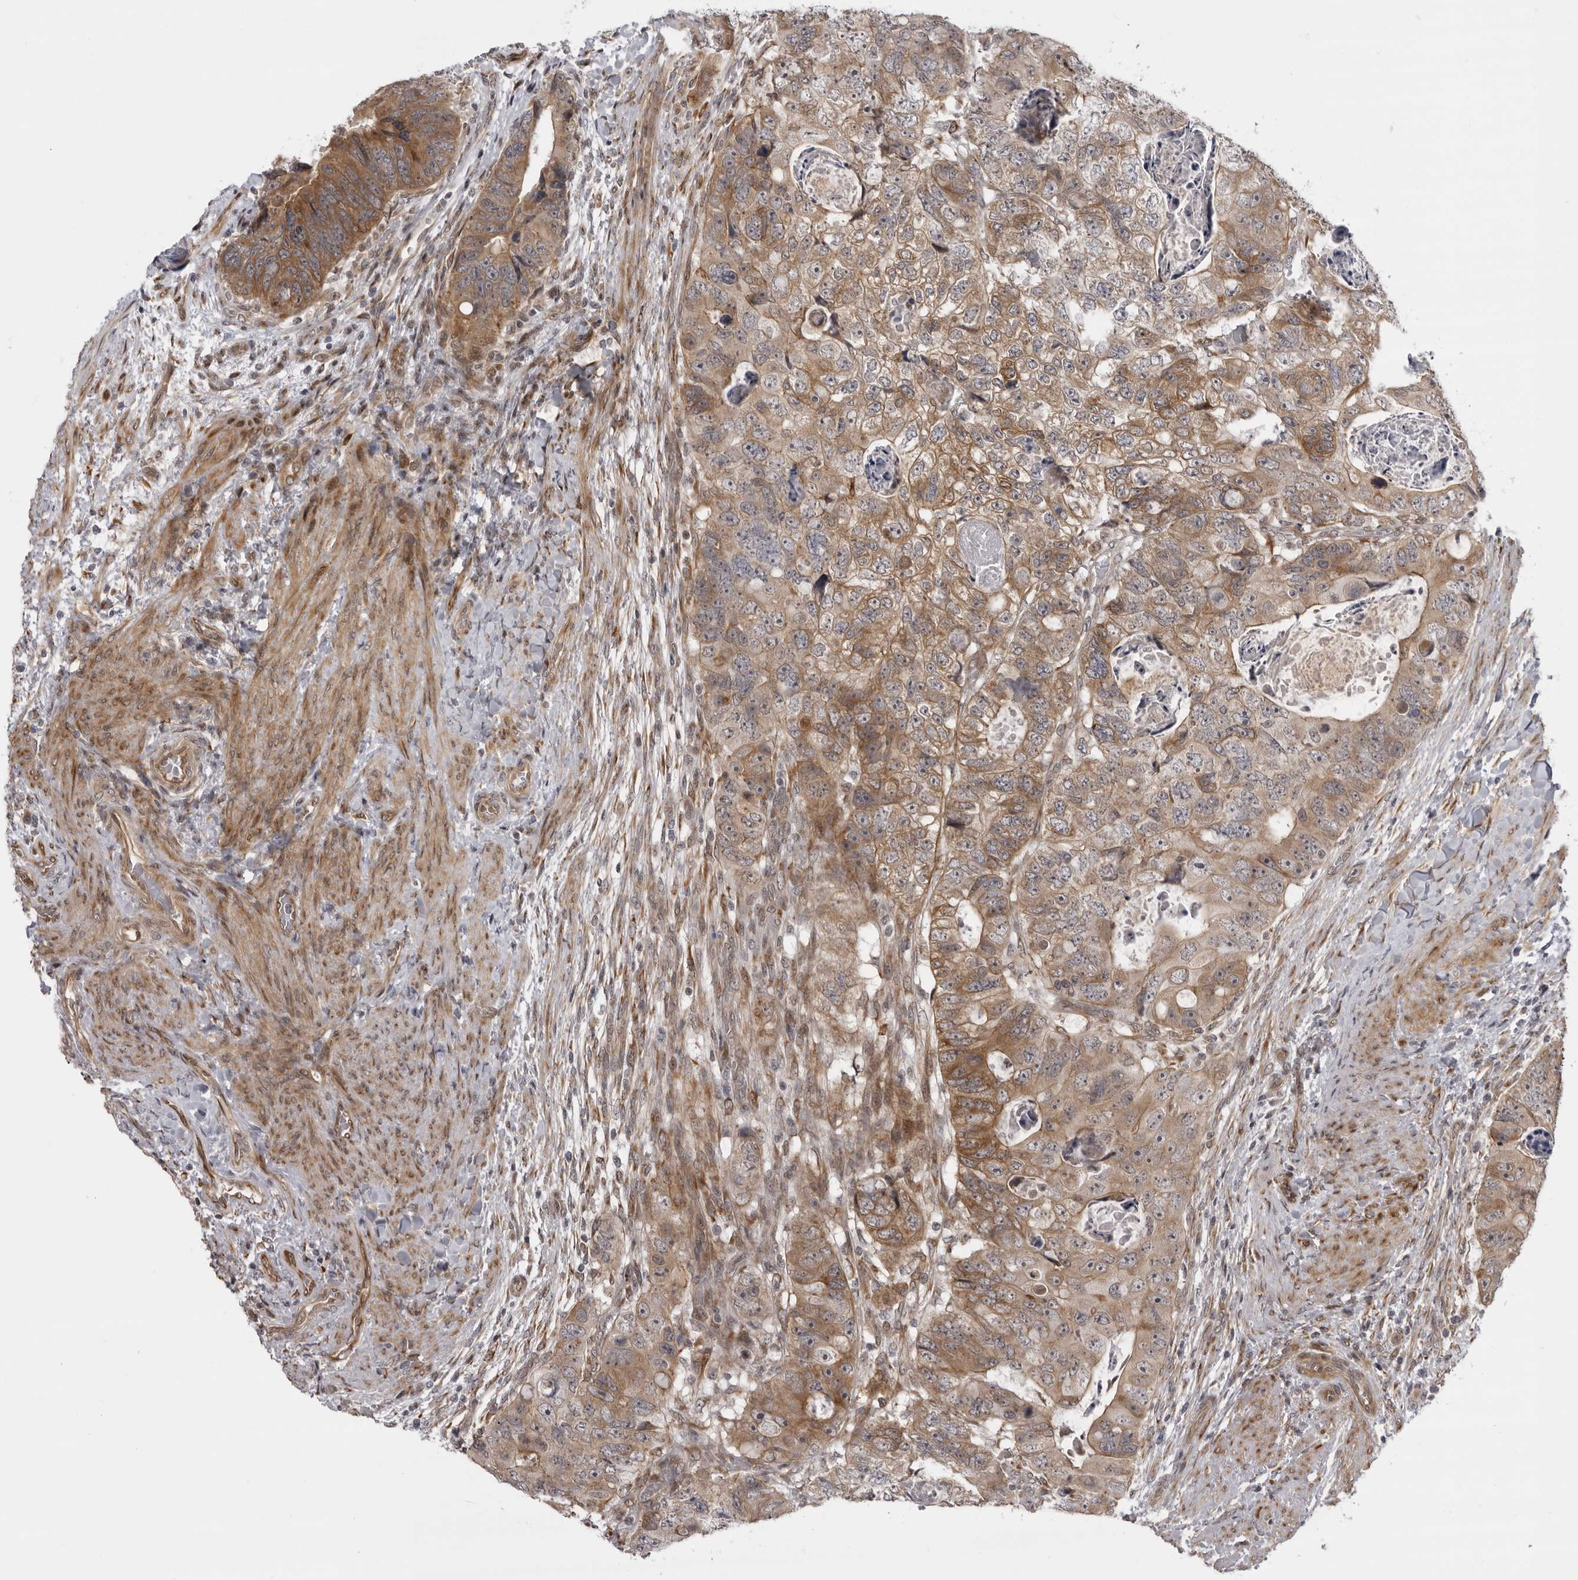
{"staining": {"intensity": "moderate", "quantity": ">75%", "location": "cytoplasmic/membranous"}, "tissue": "colorectal cancer", "cell_type": "Tumor cells", "image_type": "cancer", "snomed": [{"axis": "morphology", "description": "Adenocarcinoma, NOS"}, {"axis": "topography", "description": "Rectum"}], "caption": "Colorectal cancer stained with immunohistochemistry (IHC) displays moderate cytoplasmic/membranous positivity in approximately >75% of tumor cells.", "gene": "DNAH14", "patient": {"sex": "male", "age": 59}}